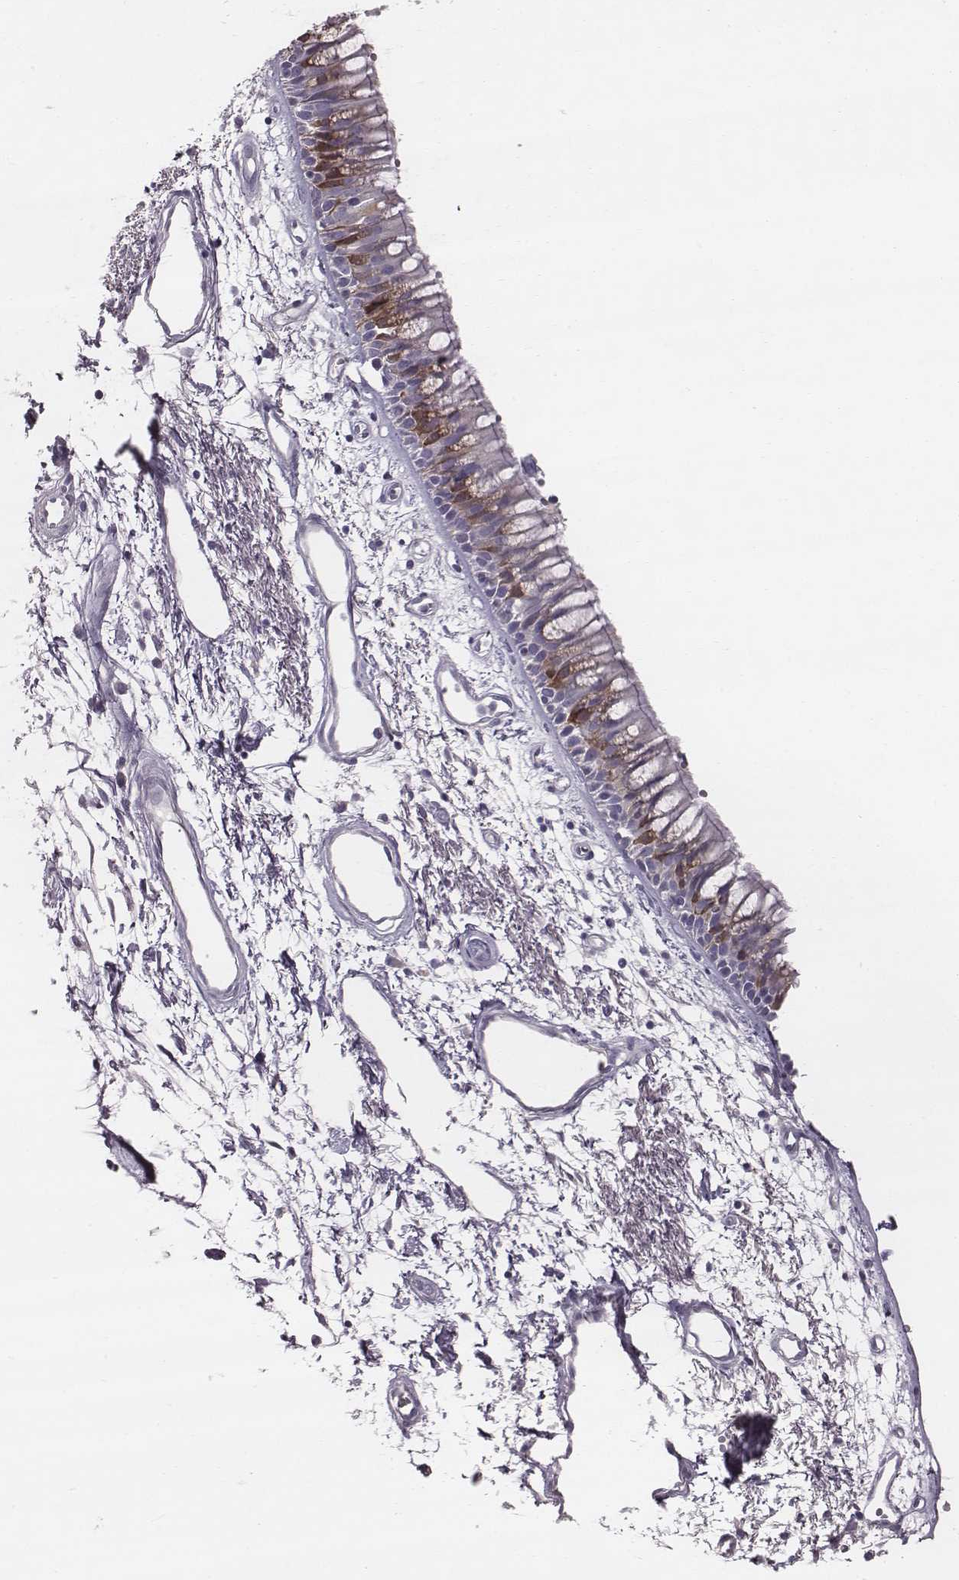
{"staining": {"intensity": "moderate", "quantity": "<25%", "location": "cytoplasmic/membranous"}, "tissue": "bronchus", "cell_type": "Respiratory epithelial cells", "image_type": "normal", "snomed": [{"axis": "morphology", "description": "Normal tissue, NOS"}, {"axis": "morphology", "description": "Squamous cell carcinoma, NOS"}, {"axis": "topography", "description": "Cartilage tissue"}, {"axis": "topography", "description": "Bronchus"}, {"axis": "topography", "description": "Lung"}], "caption": "Moderate cytoplasmic/membranous protein positivity is seen in approximately <25% of respiratory epithelial cells in bronchus. (brown staining indicates protein expression, while blue staining denotes nuclei).", "gene": "ENSG00000284762", "patient": {"sex": "male", "age": 66}}